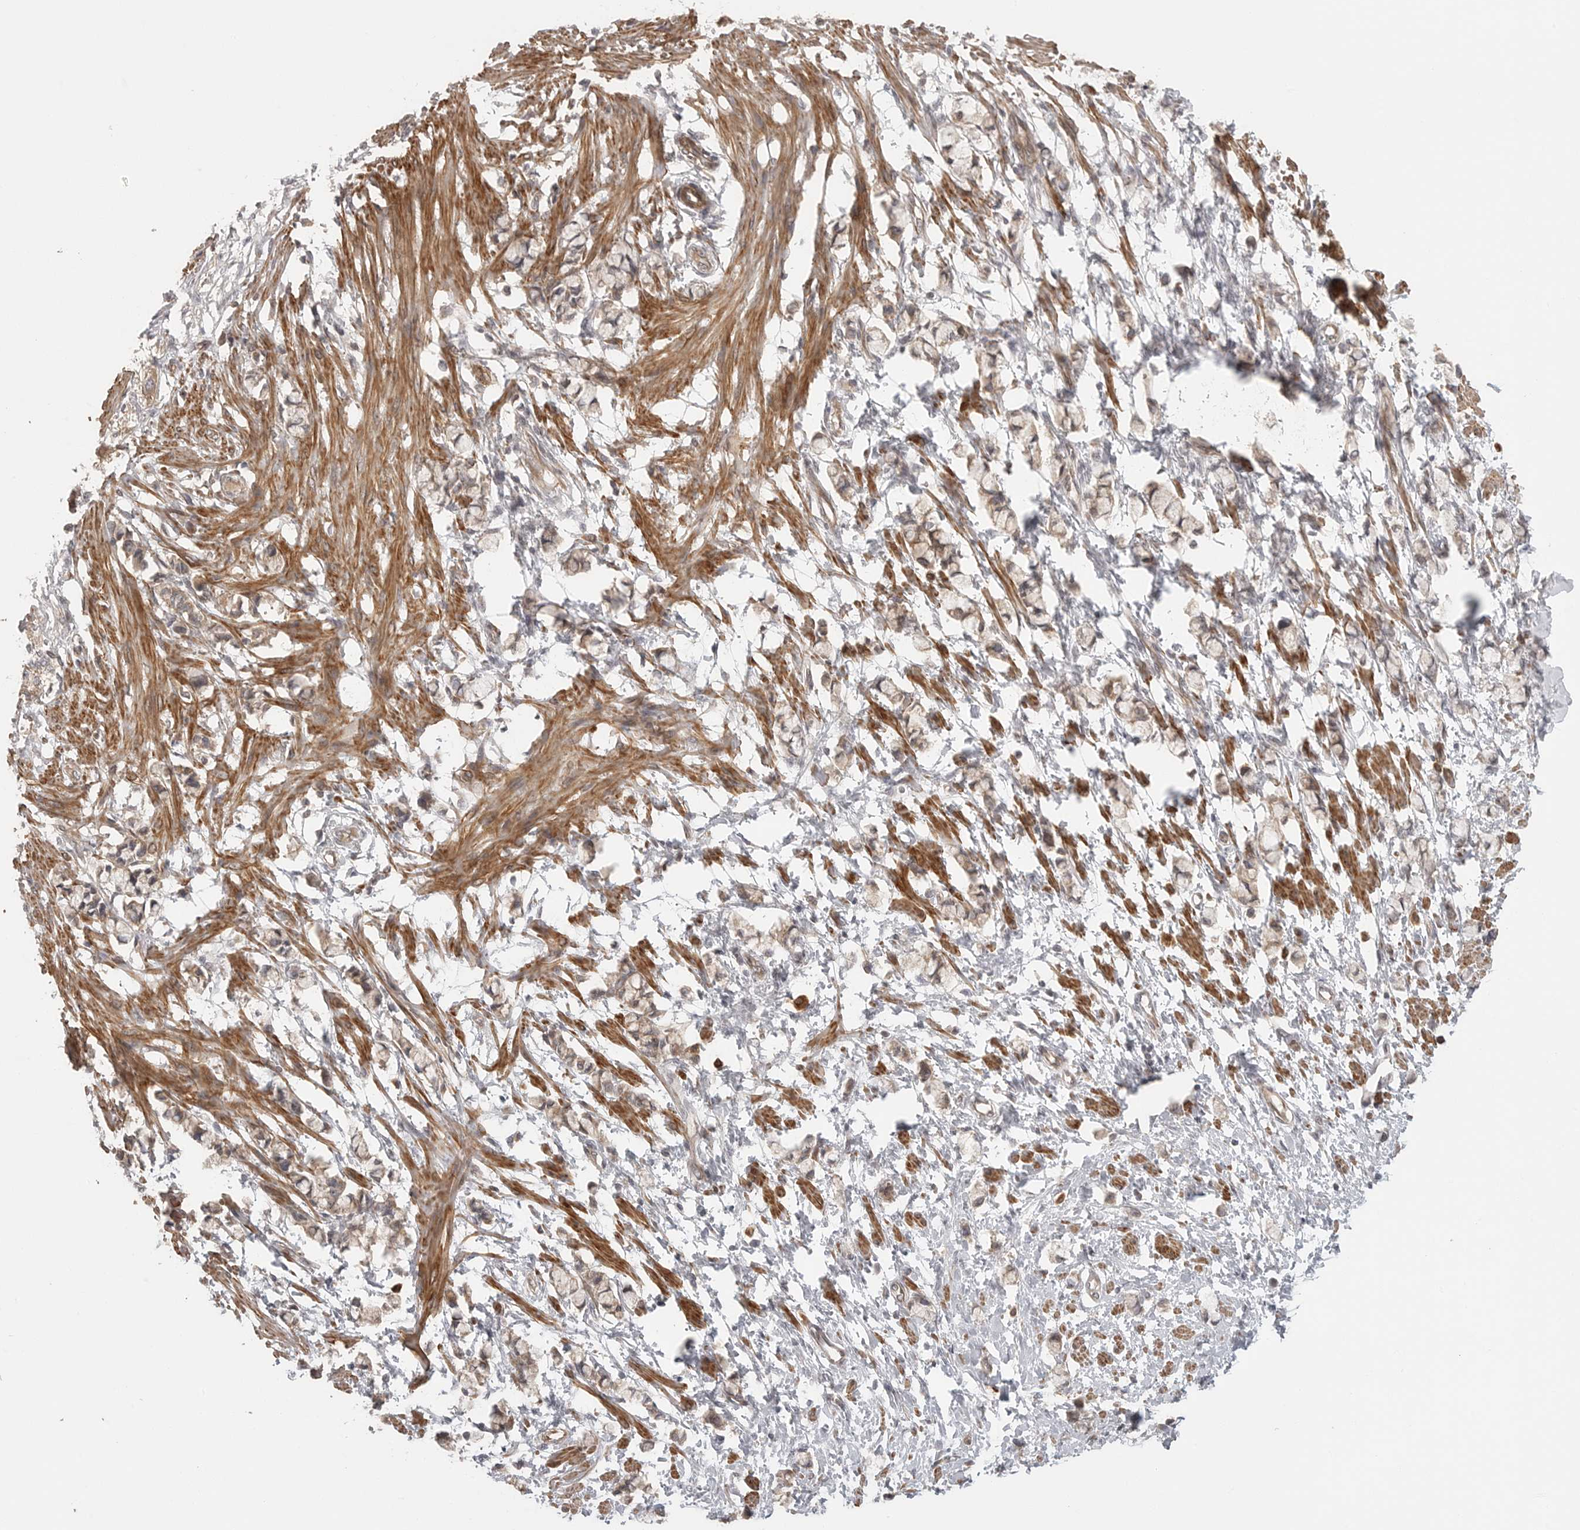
{"staining": {"intensity": "moderate", "quantity": ">75%", "location": "cytoplasmic/membranous"}, "tissue": "smooth muscle", "cell_type": "Smooth muscle cells", "image_type": "normal", "snomed": [{"axis": "morphology", "description": "Normal tissue, NOS"}, {"axis": "morphology", "description": "Adenocarcinoma, NOS"}, {"axis": "topography", "description": "Smooth muscle"}, {"axis": "topography", "description": "Colon"}], "caption": "The photomicrograph displays staining of unremarkable smooth muscle, revealing moderate cytoplasmic/membranous protein staining (brown color) within smooth muscle cells. Using DAB (brown) and hematoxylin (blue) stains, captured at high magnification using brightfield microscopy.", "gene": "CCPG1", "patient": {"sex": "male", "age": 14}}